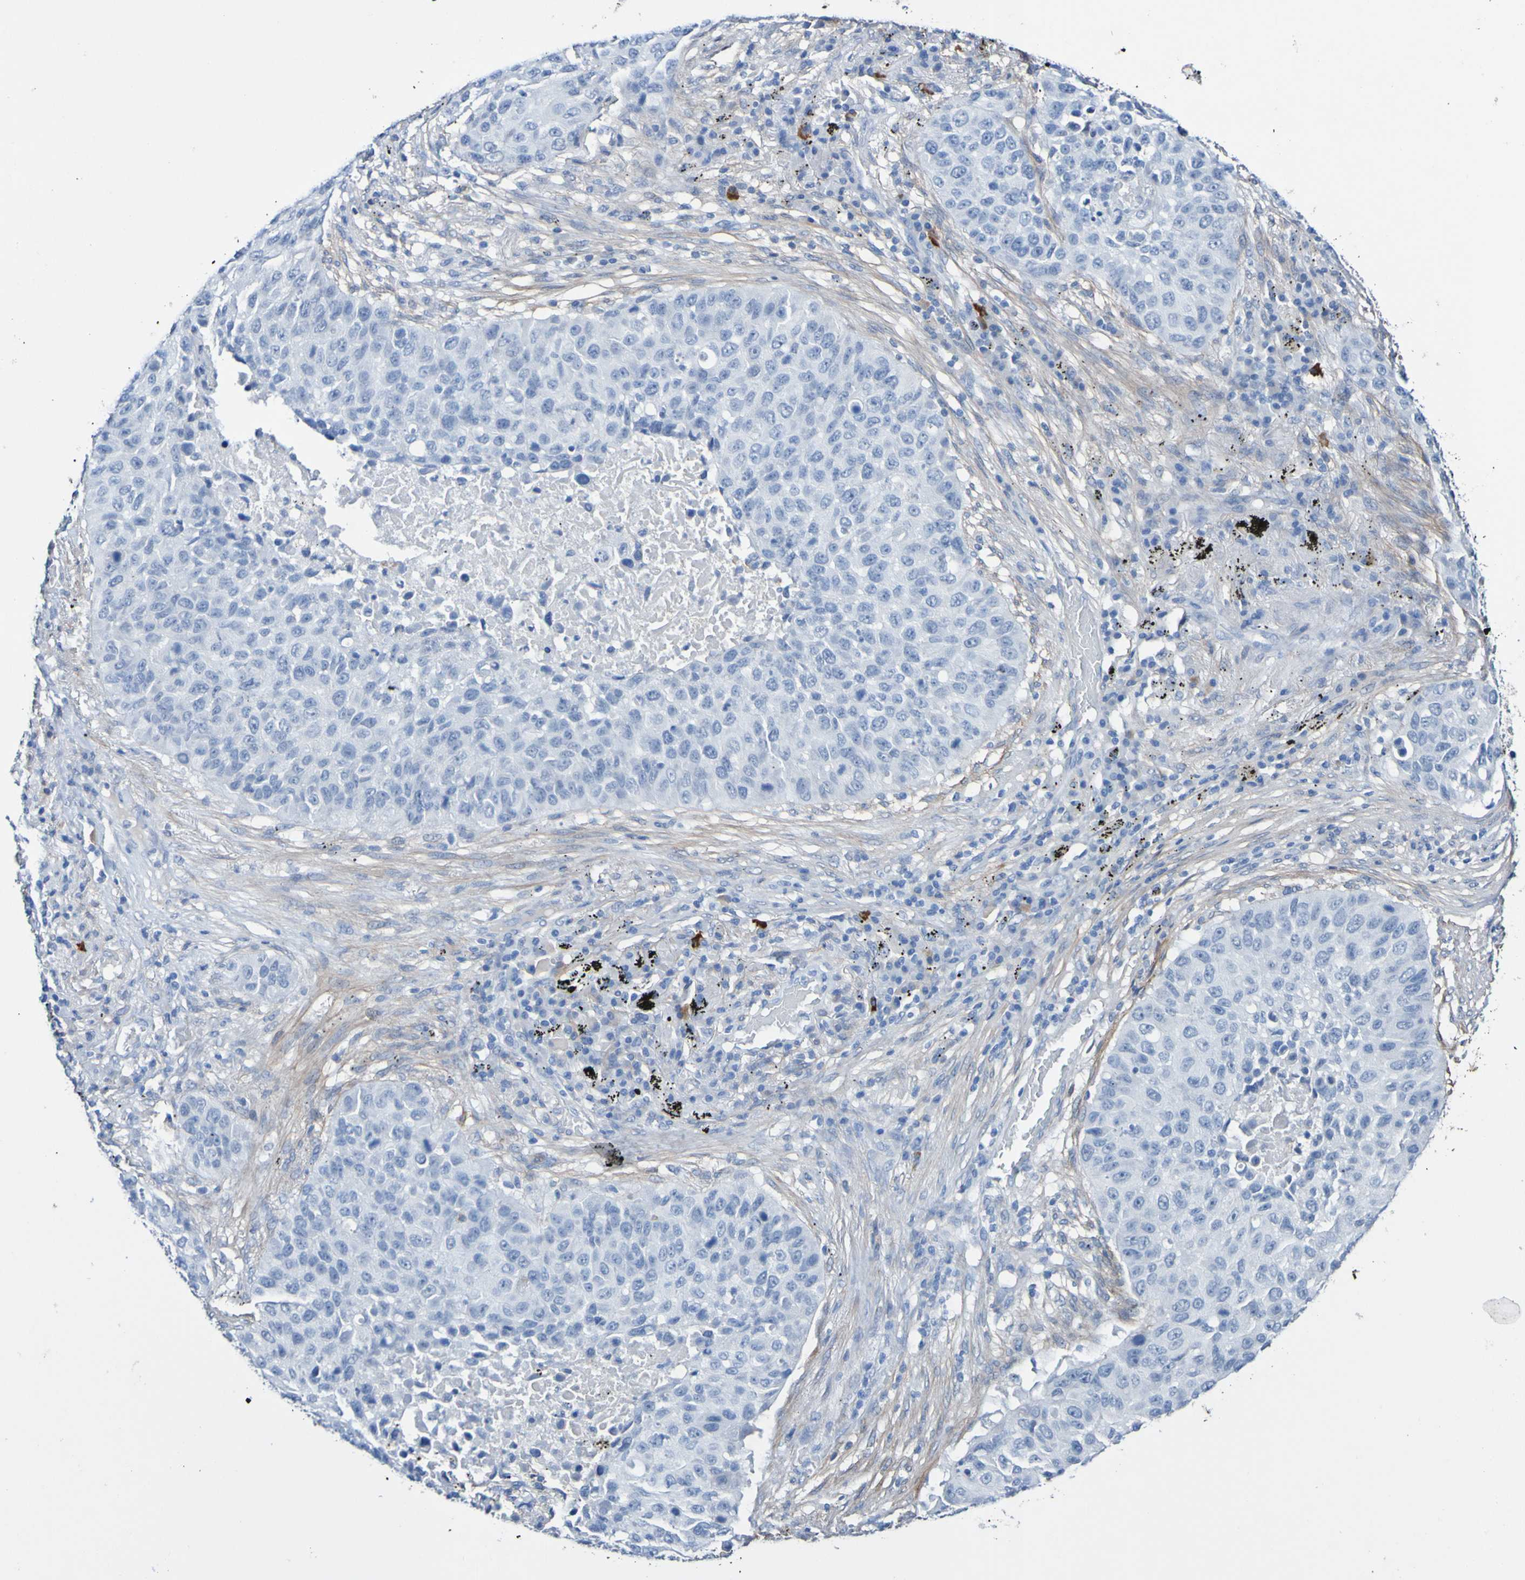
{"staining": {"intensity": "negative", "quantity": "none", "location": "none"}, "tissue": "lung cancer", "cell_type": "Tumor cells", "image_type": "cancer", "snomed": [{"axis": "morphology", "description": "Squamous cell carcinoma, NOS"}, {"axis": "topography", "description": "Lung"}], "caption": "The photomicrograph exhibits no significant expression in tumor cells of lung cancer.", "gene": "SGCB", "patient": {"sex": "male", "age": 57}}